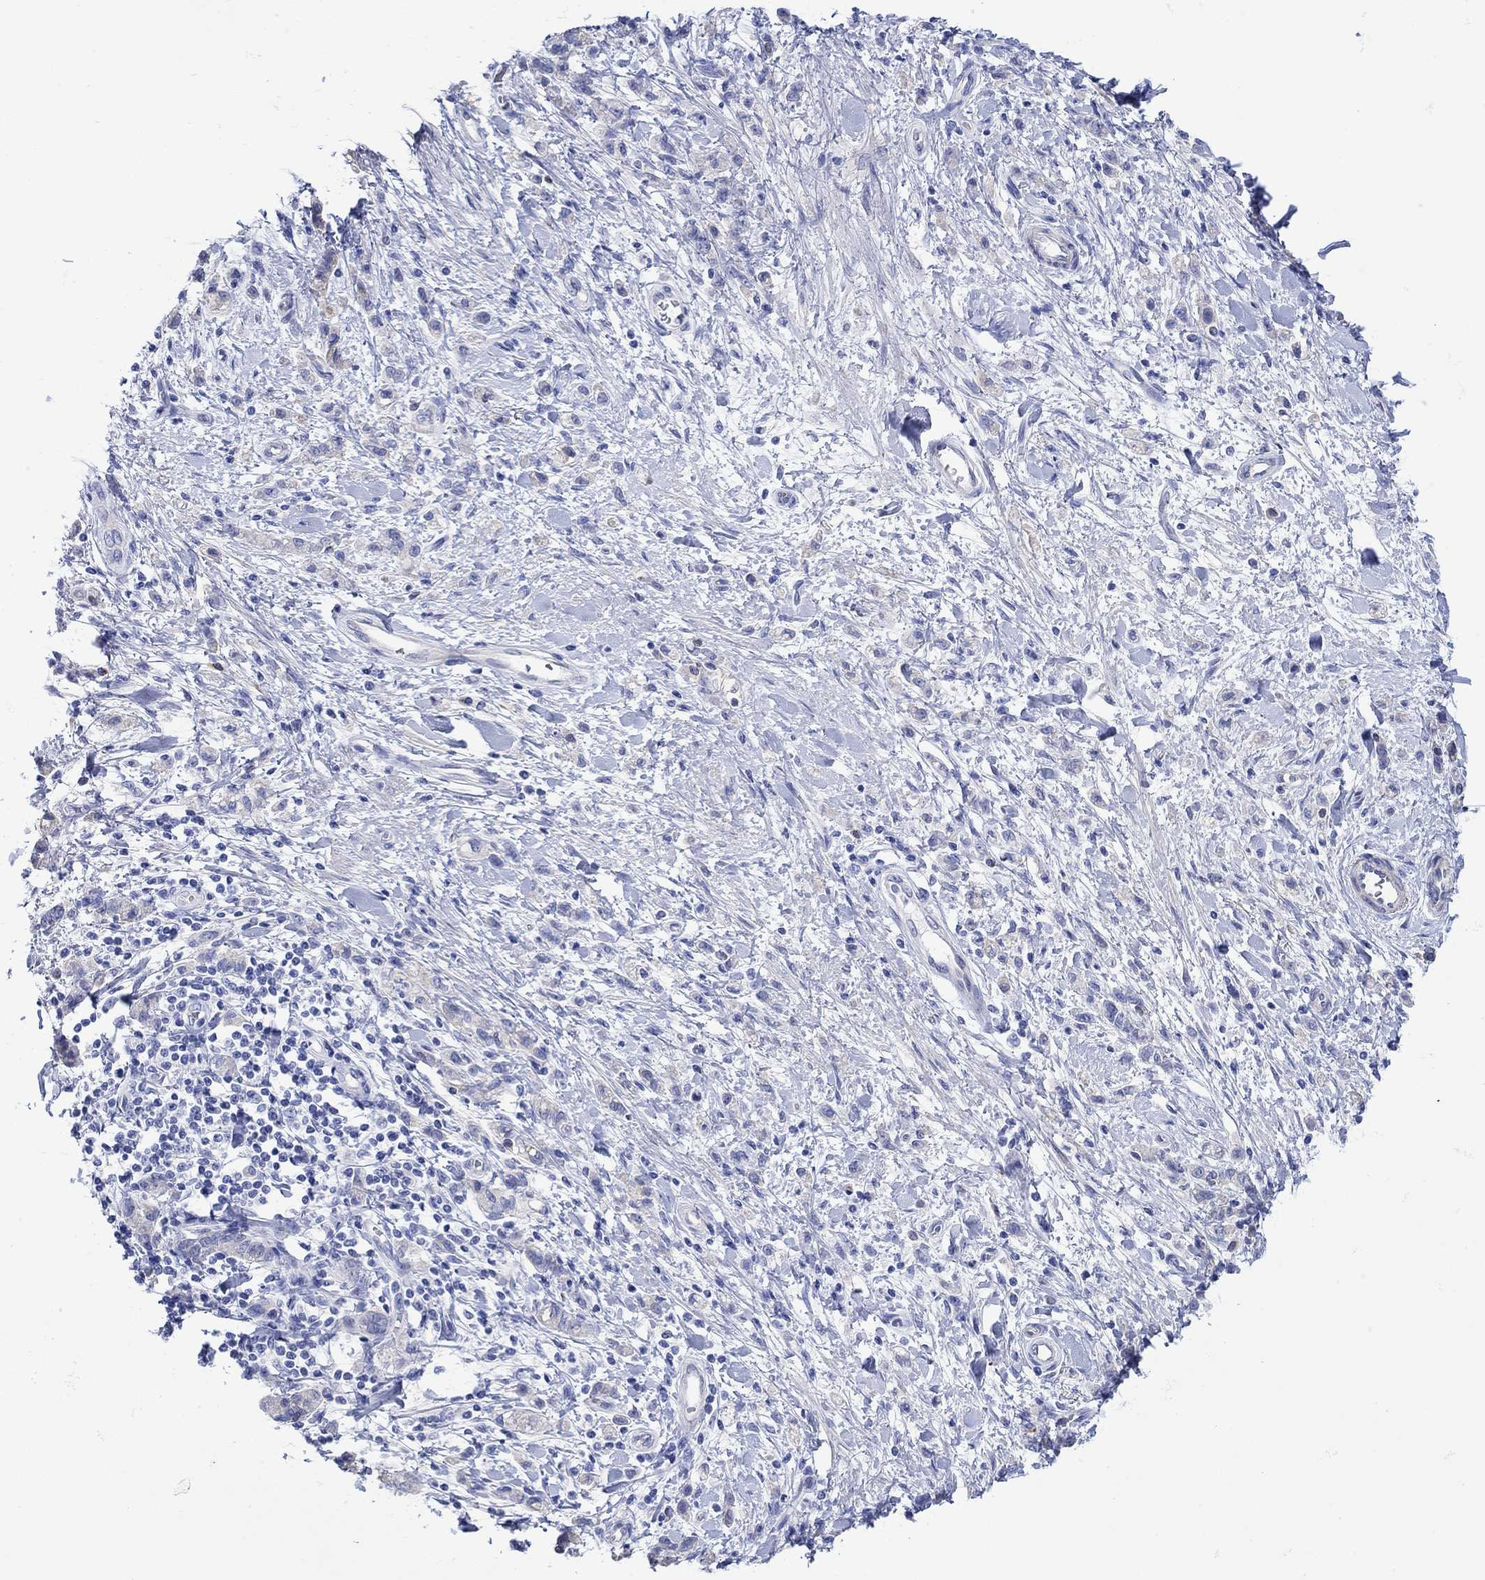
{"staining": {"intensity": "weak", "quantity": "<25%", "location": "cytoplasmic/membranous"}, "tissue": "stomach cancer", "cell_type": "Tumor cells", "image_type": "cancer", "snomed": [{"axis": "morphology", "description": "Adenocarcinoma, NOS"}, {"axis": "topography", "description": "Stomach"}], "caption": "Immunohistochemical staining of stomach adenocarcinoma exhibits no significant staining in tumor cells.", "gene": "ANKMY1", "patient": {"sex": "male", "age": 77}}